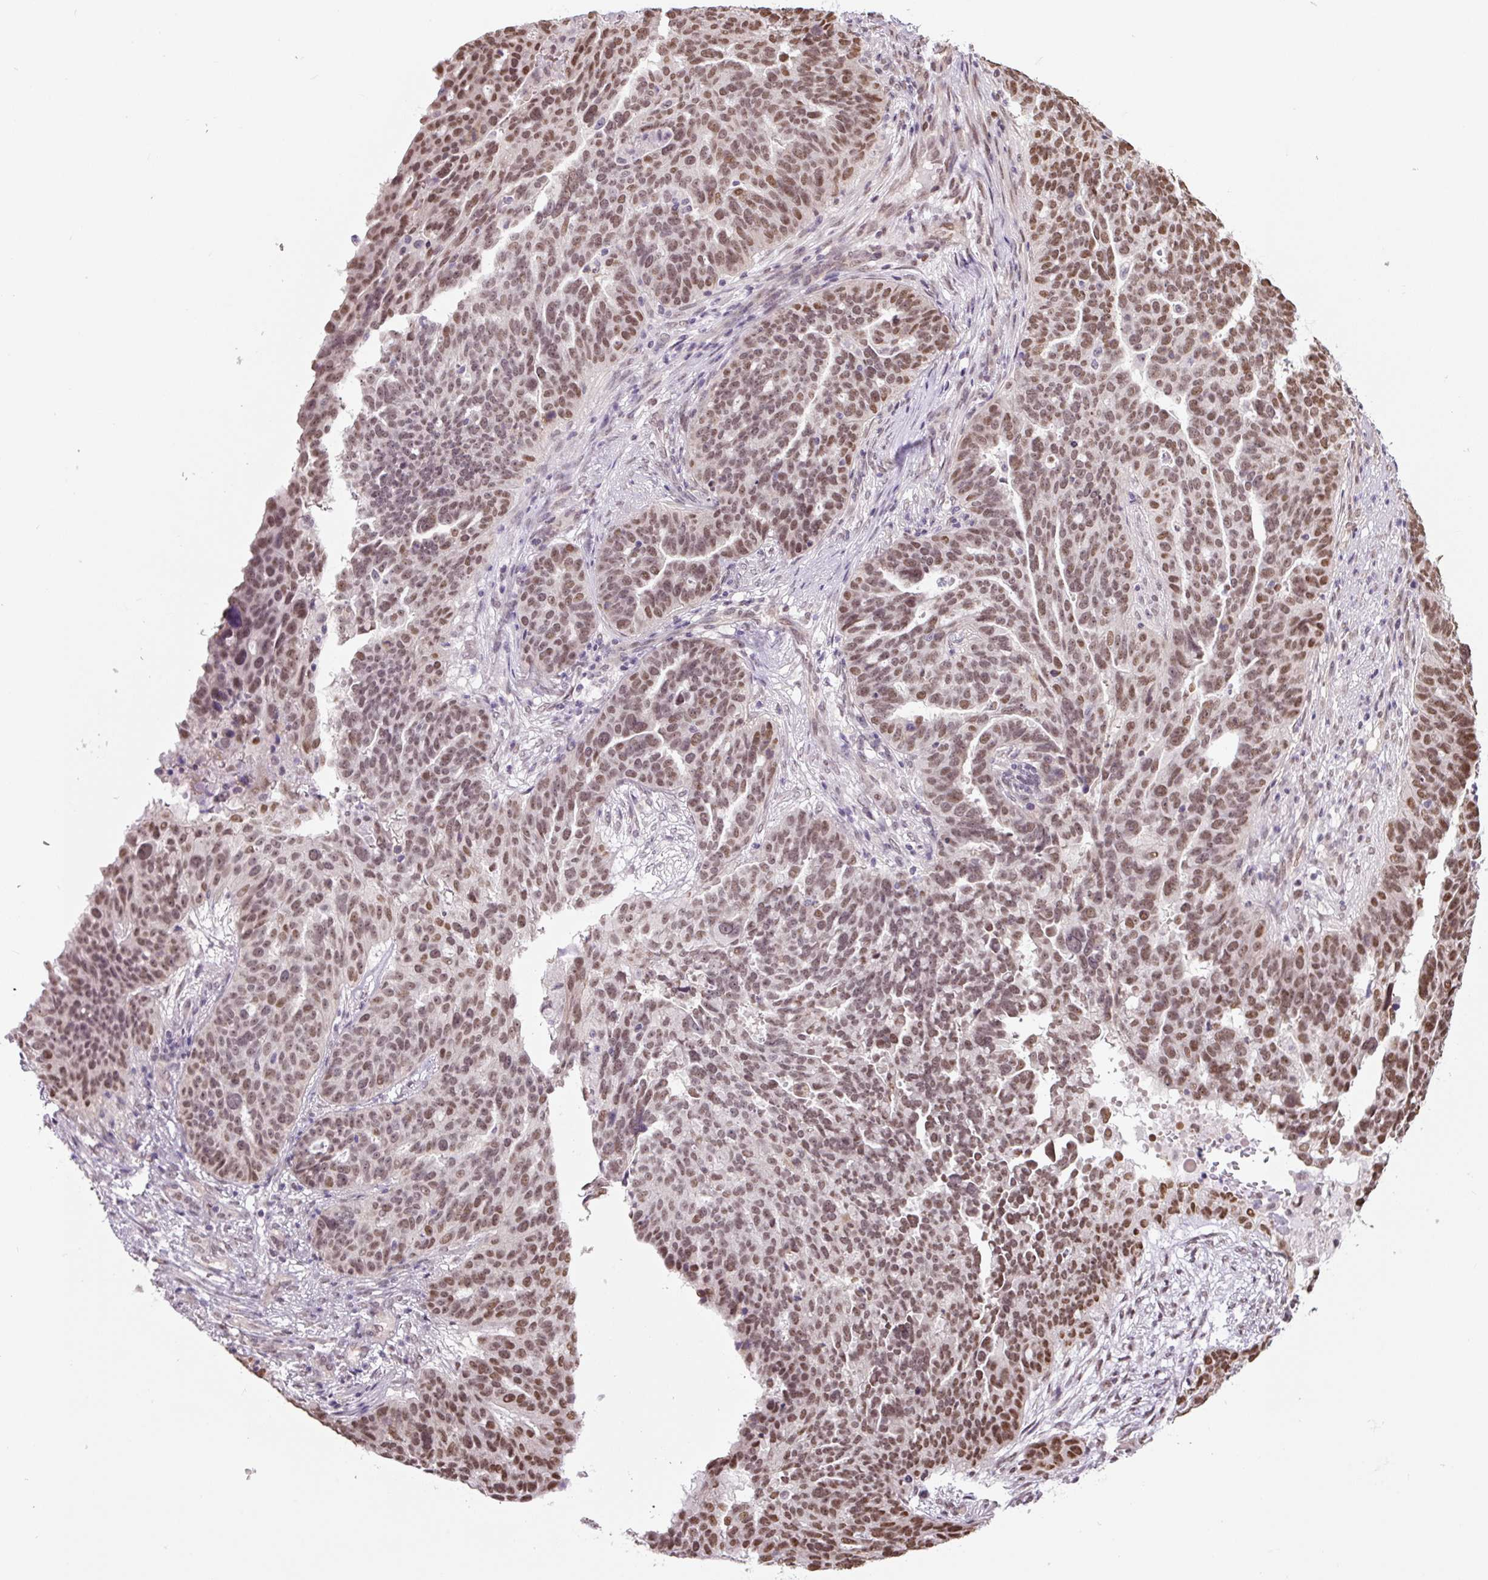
{"staining": {"intensity": "moderate", "quantity": ">75%", "location": "nuclear"}, "tissue": "ovarian cancer", "cell_type": "Tumor cells", "image_type": "cancer", "snomed": [{"axis": "morphology", "description": "Cystadenocarcinoma, serous, NOS"}, {"axis": "topography", "description": "Ovary"}], "caption": "Ovarian serous cystadenocarcinoma tissue displays moderate nuclear staining in about >75% of tumor cells", "gene": "TCFL5", "patient": {"sex": "female", "age": 59}}